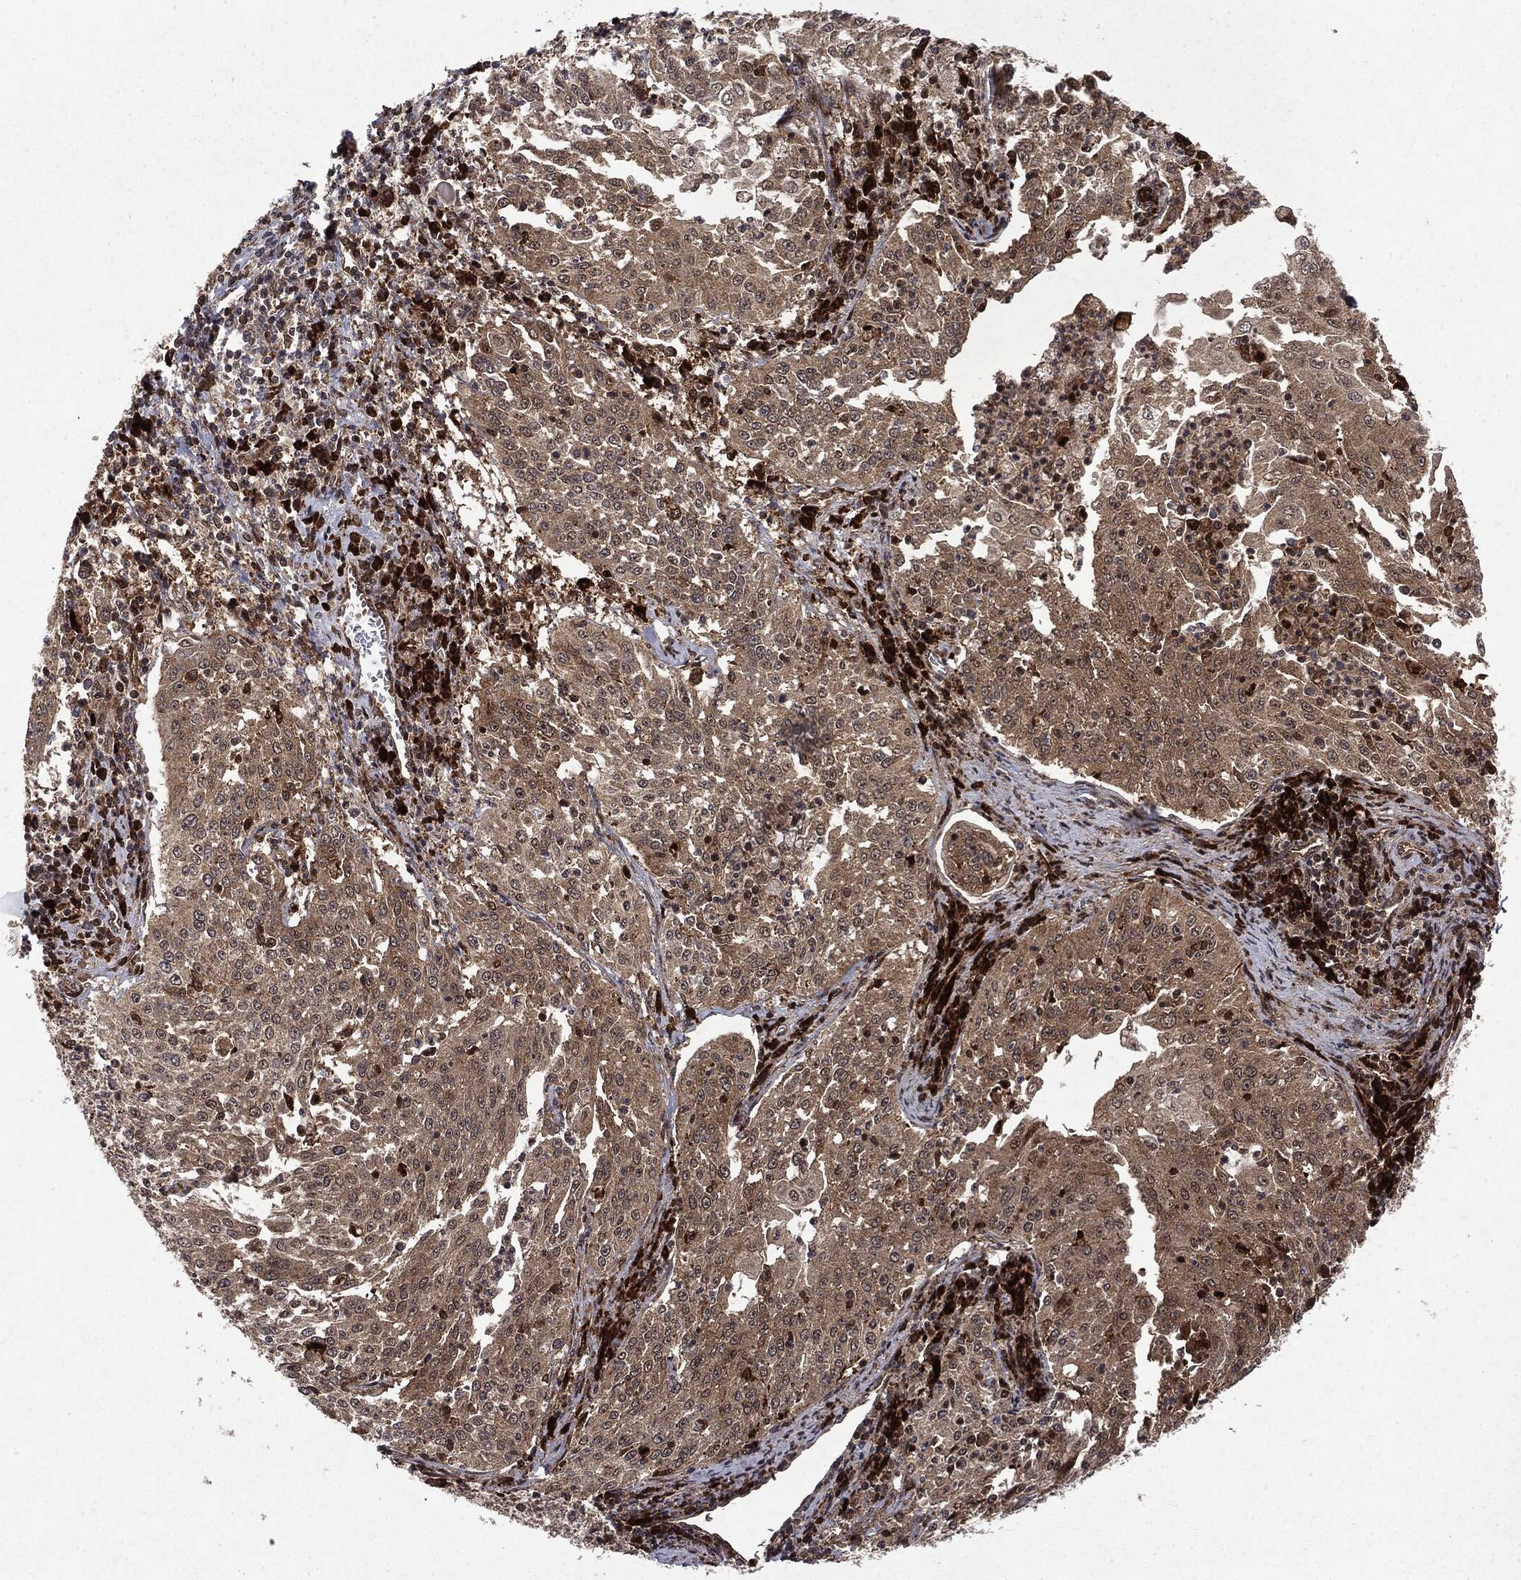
{"staining": {"intensity": "moderate", "quantity": "25%-75%", "location": "cytoplasmic/membranous"}, "tissue": "cervical cancer", "cell_type": "Tumor cells", "image_type": "cancer", "snomed": [{"axis": "morphology", "description": "Squamous cell carcinoma, NOS"}, {"axis": "topography", "description": "Cervix"}], "caption": "Cervical cancer tissue shows moderate cytoplasmic/membranous expression in about 25%-75% of tumor cells, visualized by immunohistochemistry.", "gene": "OTUB1", "patient": {"sex": "female", "age": 41}}